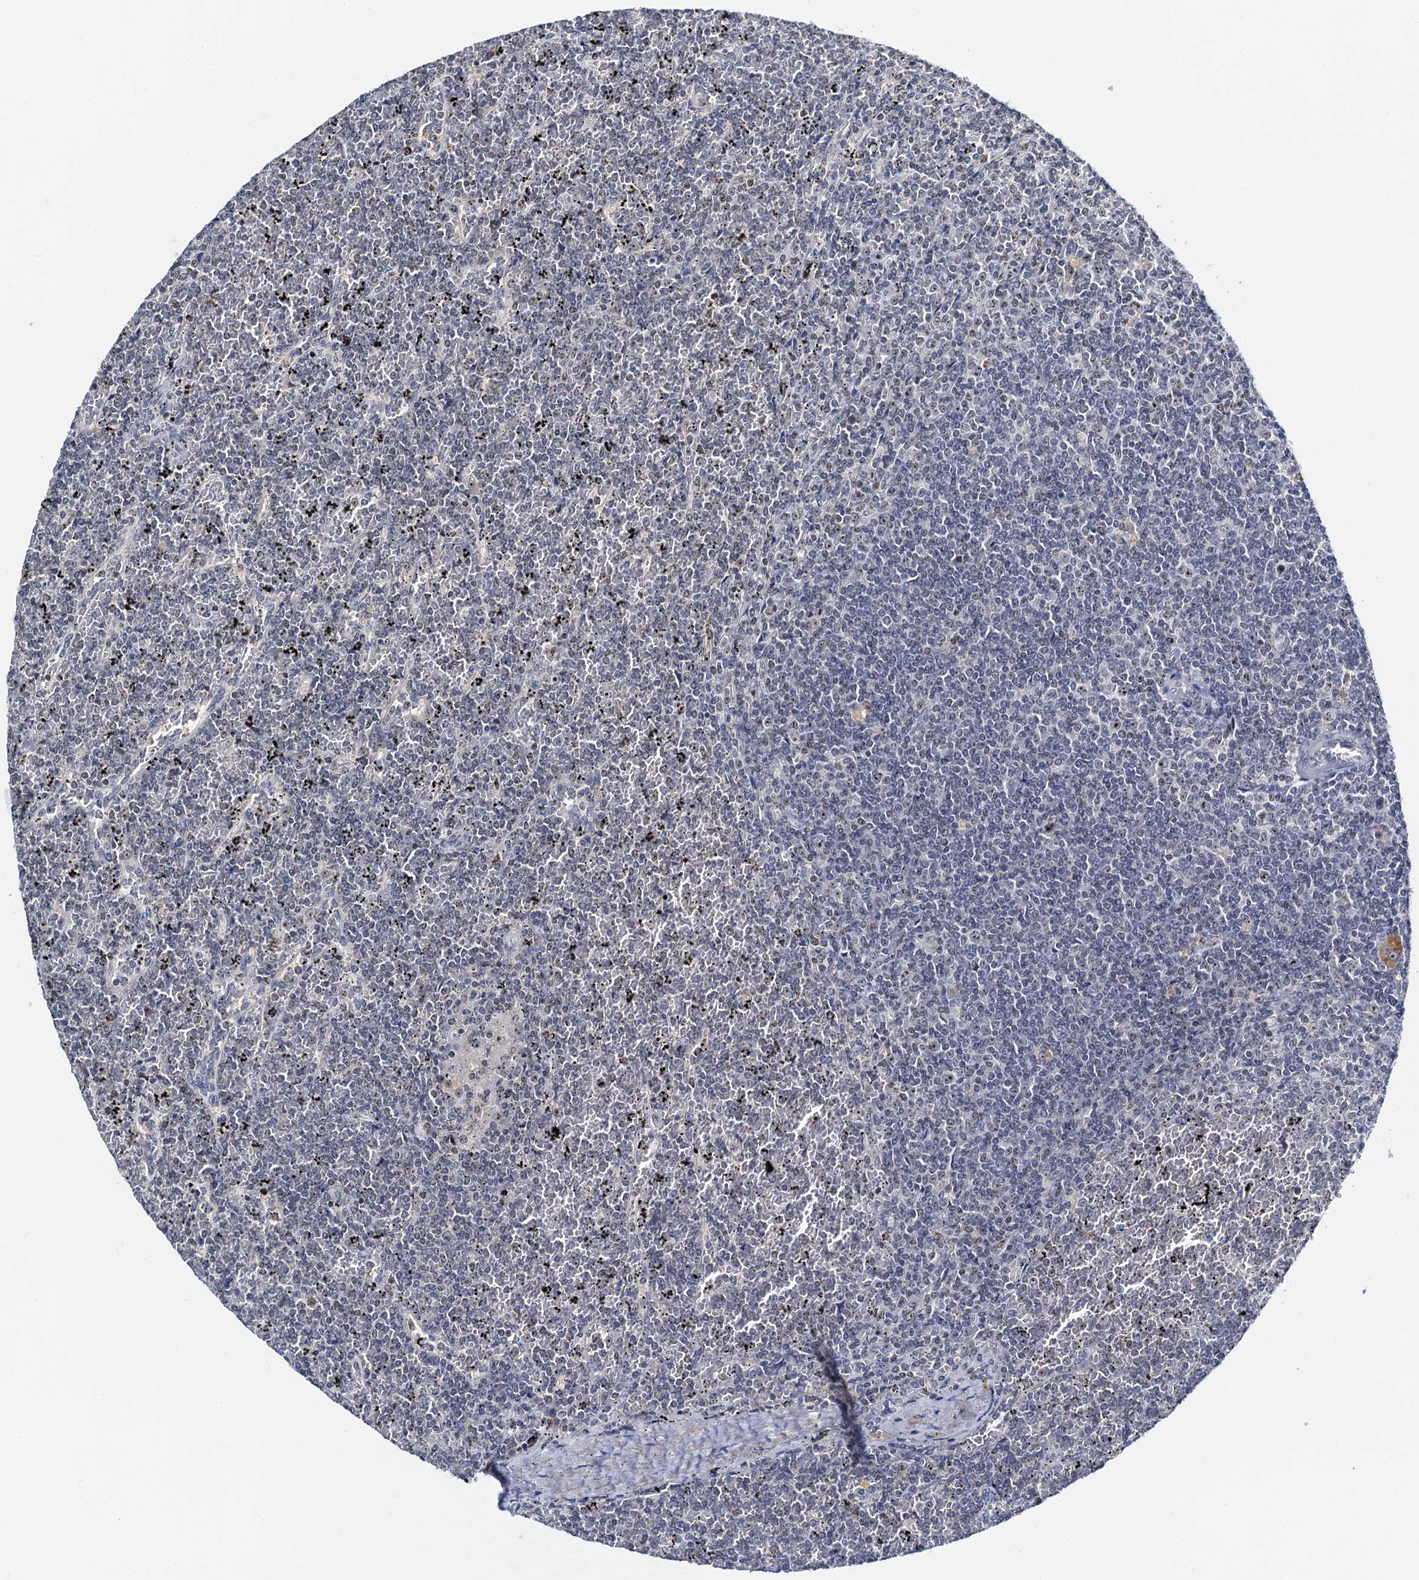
{"staining": {"intensity": "negative", "quantity": "none", "location": "none"}, "tissue": "lymphoma", "cell_type": "Tumor cells", "image_type": "cancer", "snomed": [{"axis": "morphology", "description": "Malignant lymphoma, non-Hodgkin's type, Low grade"}, {"axis": "topography", "description": "Spleen"}], "caption": "Image shows no significant protein positivity in tumor cells of lymphoma.", "gene": "NOP2", "patient": {"sex": "female", "age": 19}}